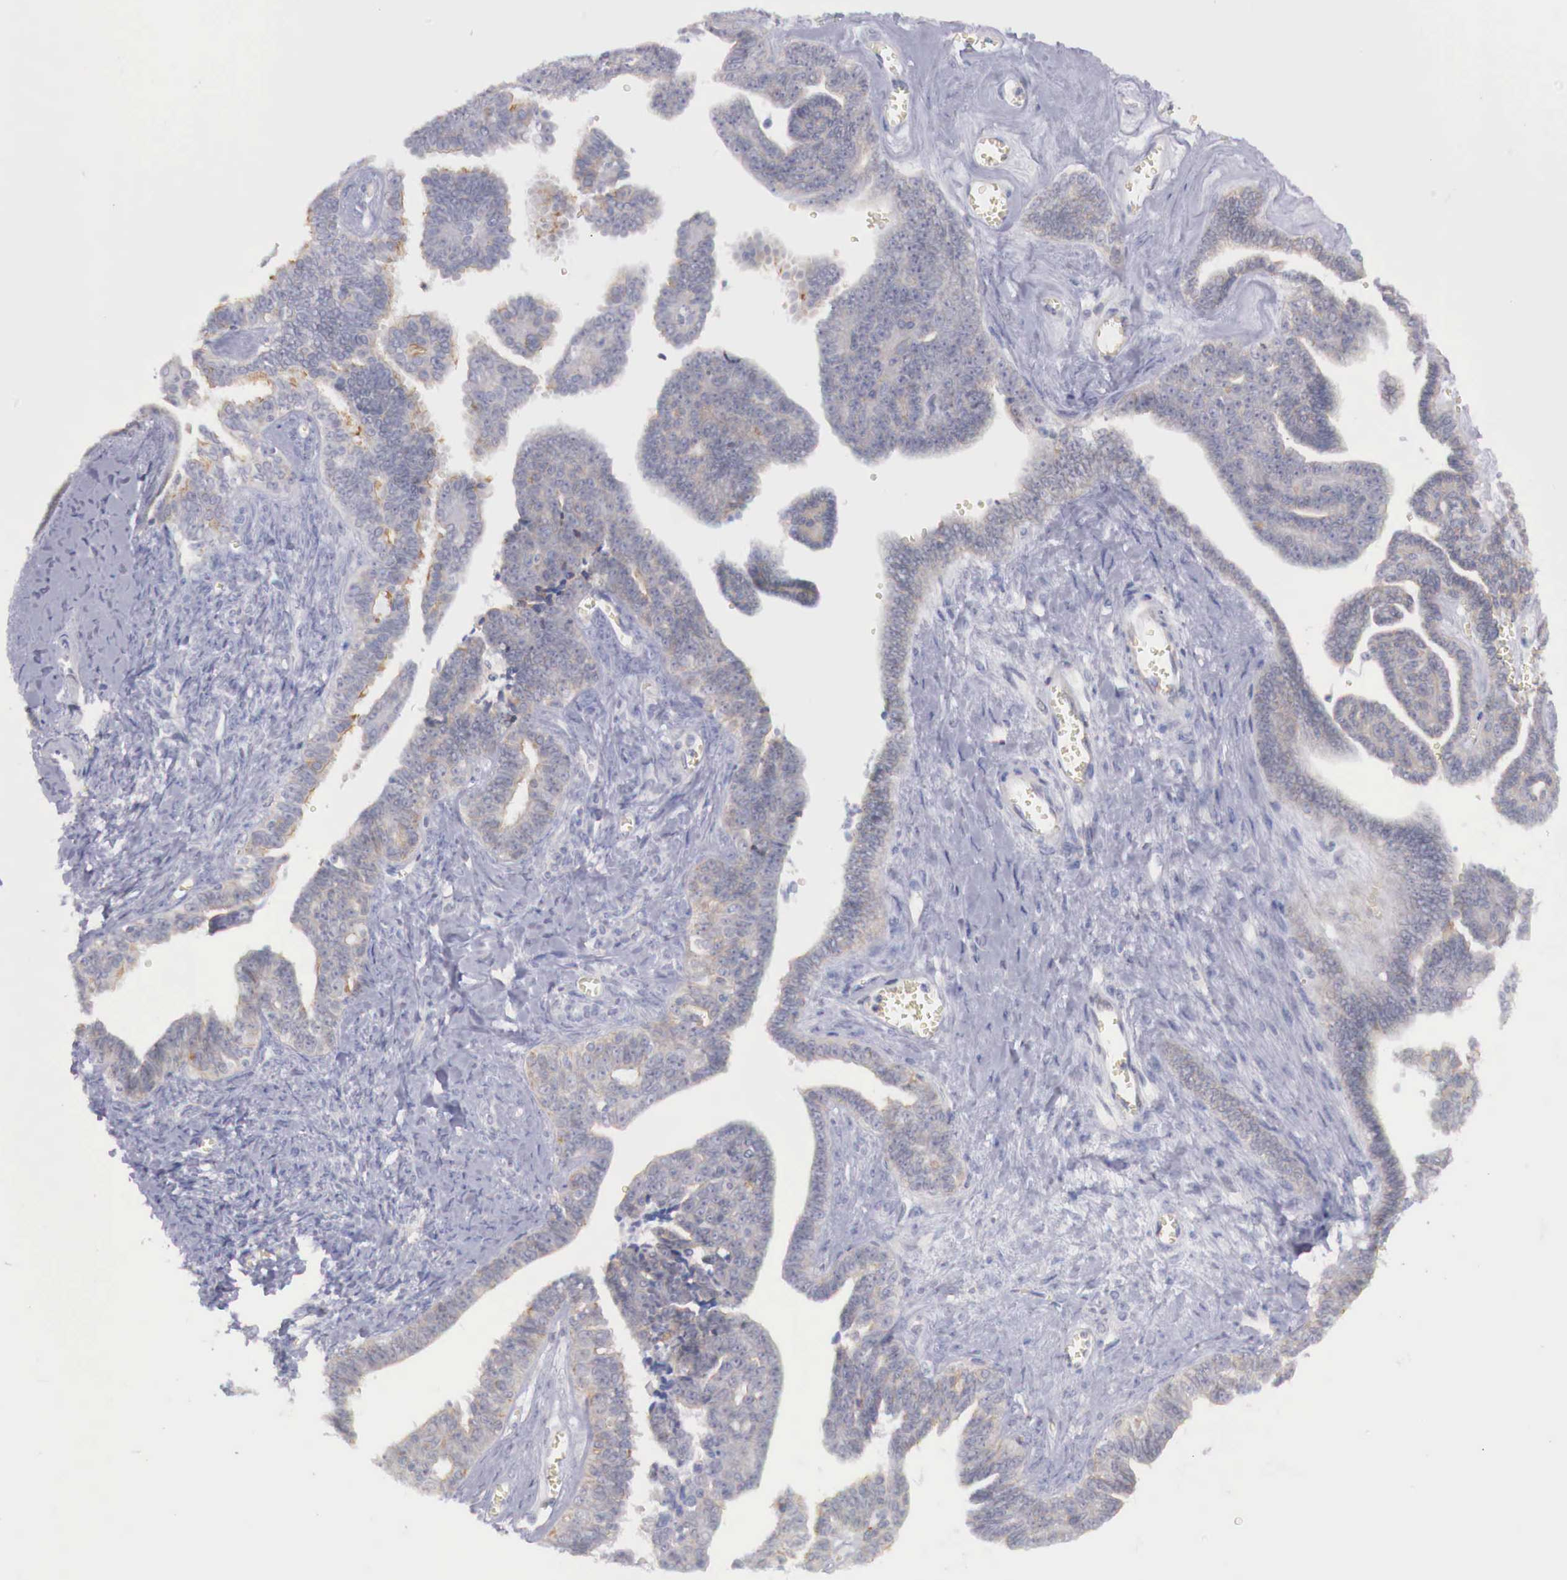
{"staining": {"intensity": "negative", "quantity": "none", "location": "none"}, "tissue": "ovarian cancer", "cell_type": "Tumor cells", "image_type": "cancer", "snomed": [{"axis": "morphology", "description": "Cystadenocarcinoma, serous, NOS"}, {"axis": "topography", "description": "Ovary"}], "caption": "Human ovarian cancer stained for a protein using IHC displays no positivity in tumor cells.", "gene": "TRIM13", "patient": {"sex": "female", "age": 71}}